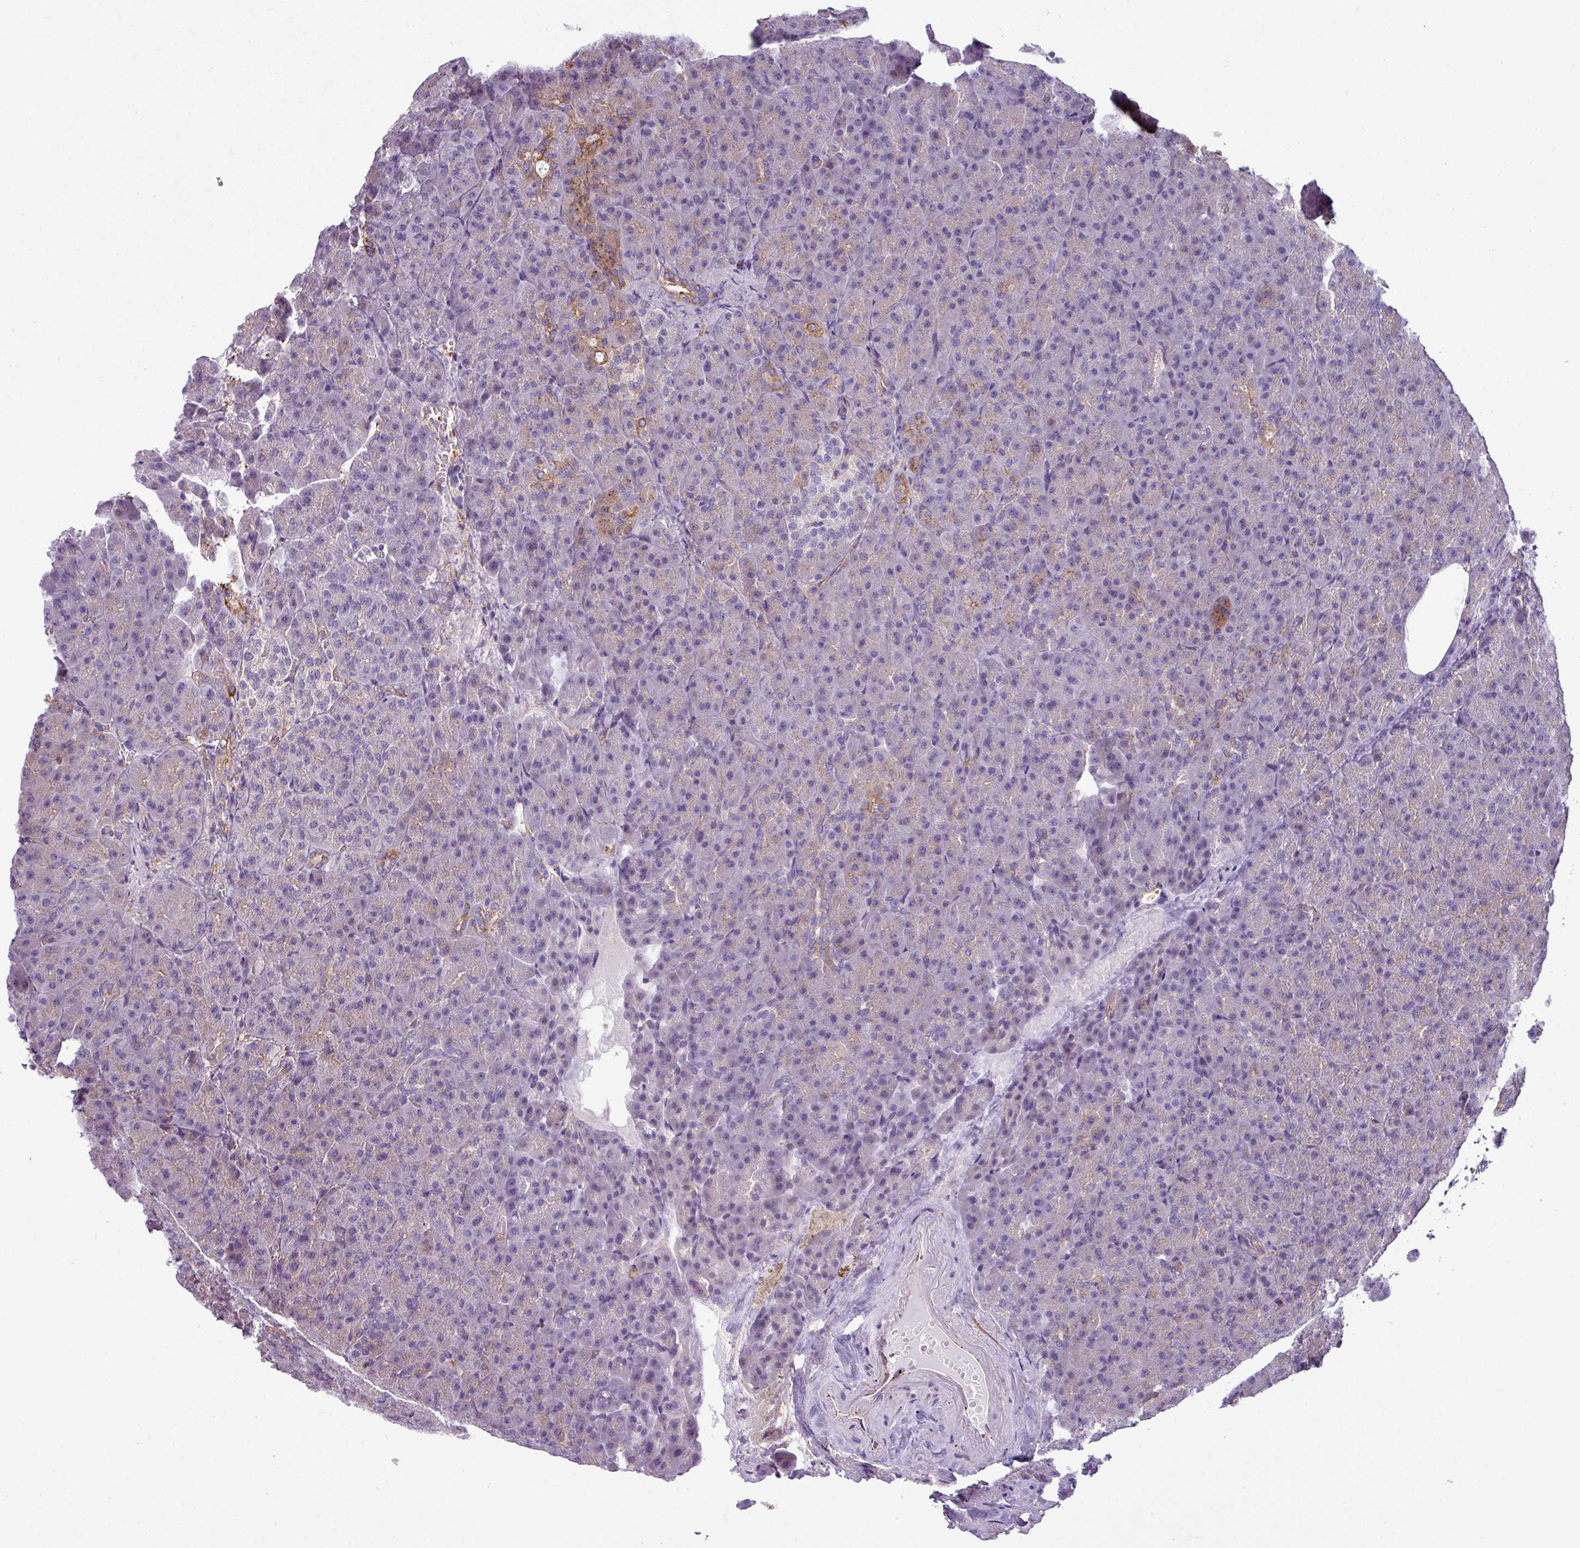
{"staining": {"intensity": "moderate", "quantity": "<25%", "location": "cytoplasmic/membranous"}, "tissue": "pancreas", "cell_type": "Exocrine glandular cells", "image_type": "normal", "snomed": [{"axis": "morphology", "description": "Normal tissue, NOS"}, {"axis": "topography", "description": "Pancreas"}], "caption": "Immunohistochemical staining of unremarkable pancreas demonstrates <25% levels of moderate cytoplasmic/membranous protein staining in approximately <25% of exocrine glandular cells. The protein is shown in brown color, while the nuclei are stained blue.", "gene": "XNDC1N", "patient": {"sex": "female", "age": 74}}